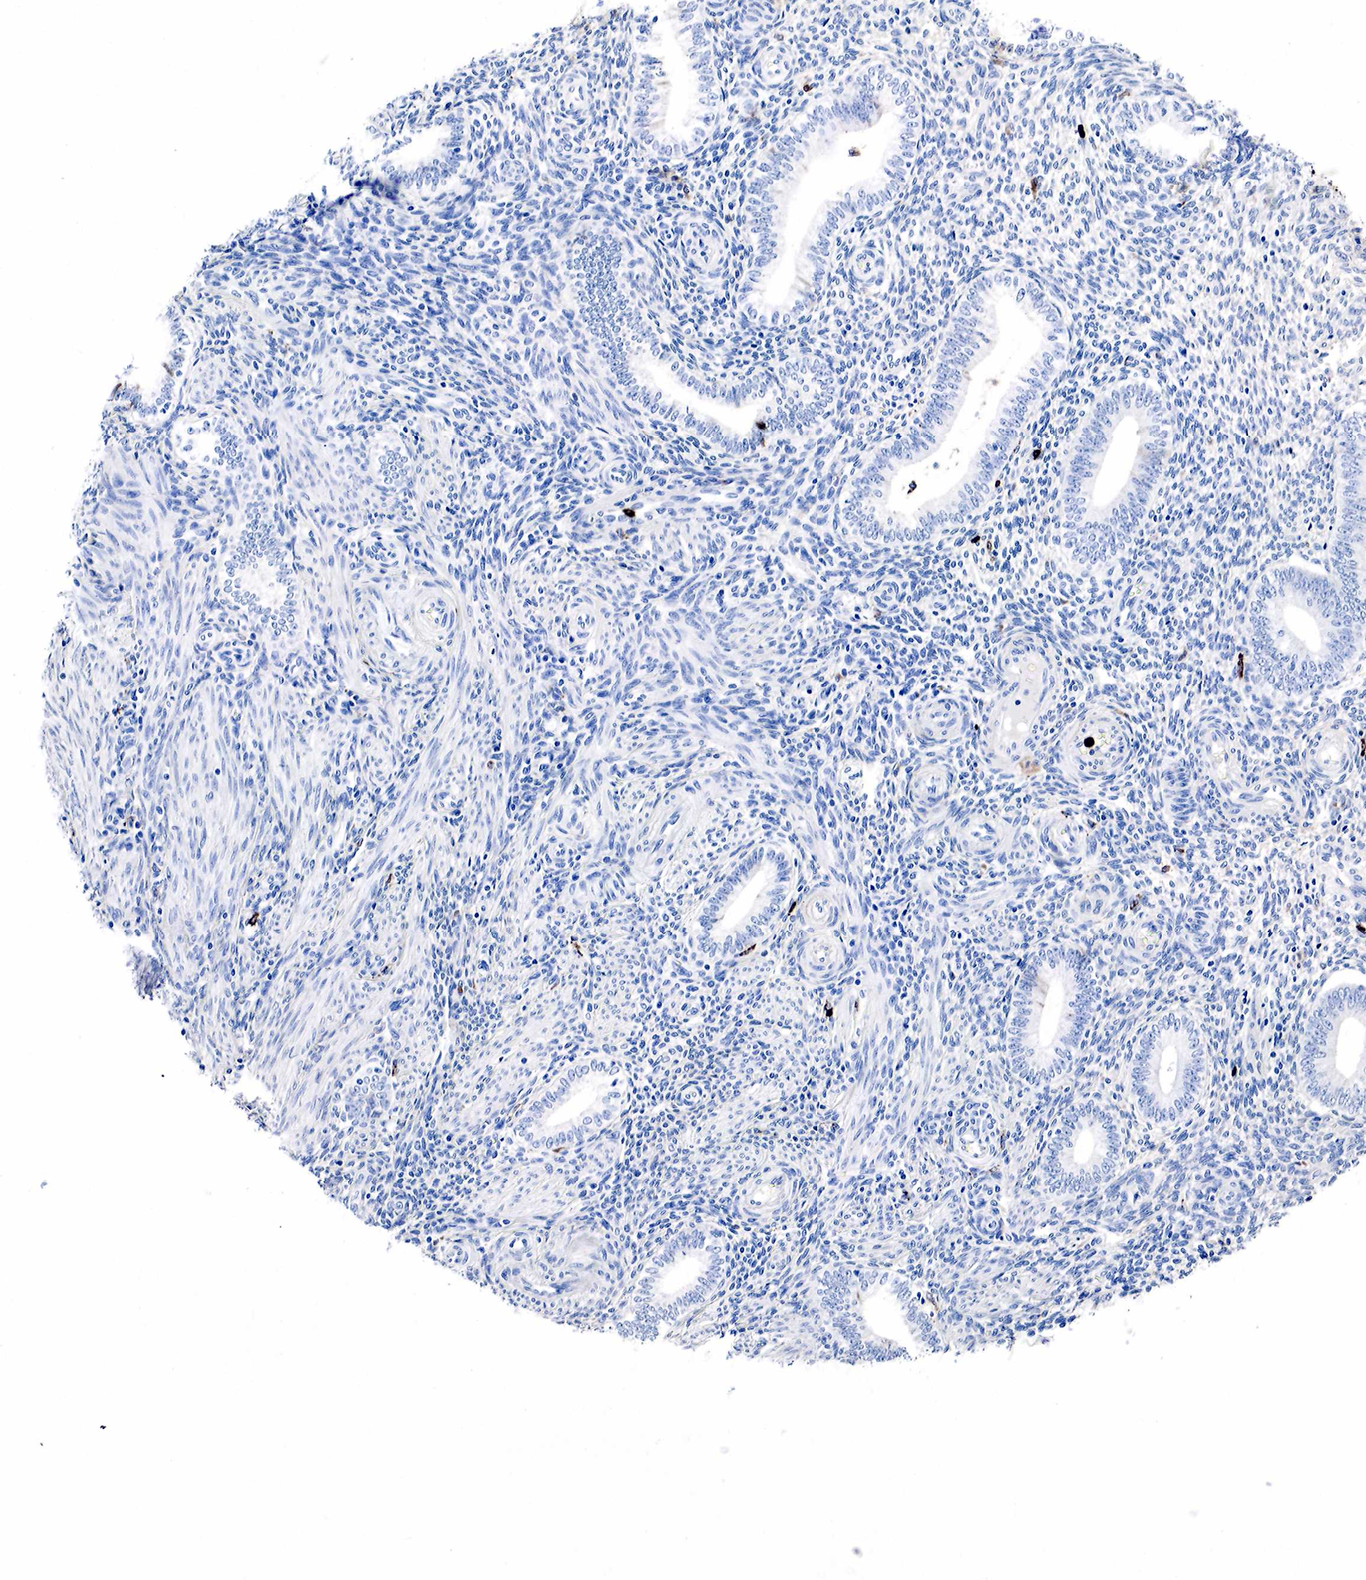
{"staining": {"intensity": "weak", "quantity": "<25%", "location": "cytoplasmic/membranous"}, "tissue": "endometrium", "cell_type": "Cells in endometrial stroma", "image_type": "normal", "snomed": [{"axis": "morphology", "description": "Normal tissue, NOS"}, {"axis": "topography", "description": "Endometrium"}], "caption": "The immunohistochemistry image has no significant staining in cells in endometrial stroma of endometrium.", "gene": "LYZ", "patient": {"sex": "female", "age": 35}}